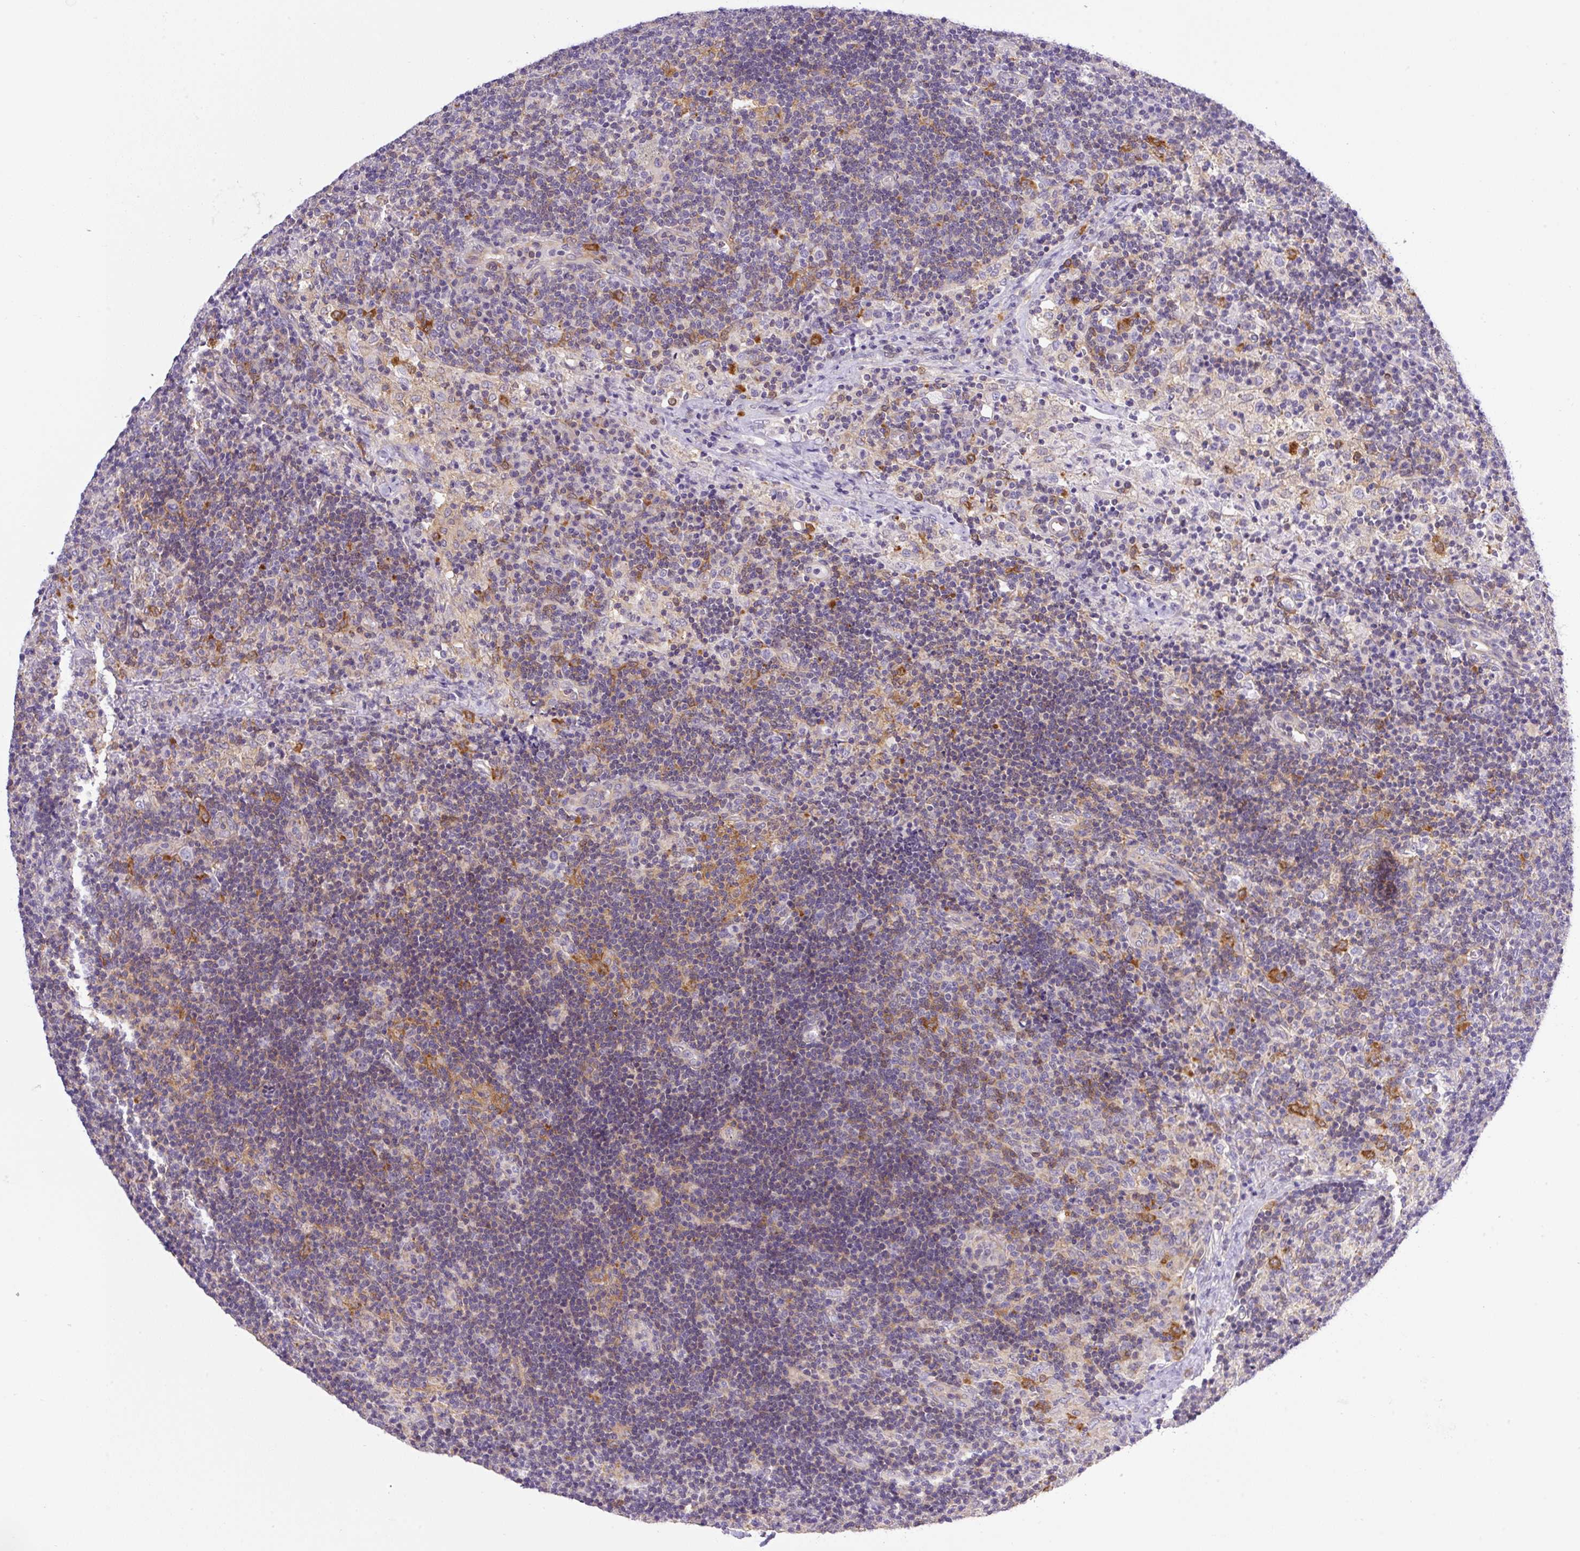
{"staining": {"intensity": "negative", "quantity": "none", "location": "none"}, "tissue": "lymph node", "cell_type": "Germinal center cells", "image_type": "normal", "snomed": [{"axis": "morphology", "description": "Normal tissue, NOS"}, {"axis": "topography", "description": "Lymph node"}], "caption": "Protein analysis of unremarkable lymph node reveals no significant expression in germinal center cells.", "gene": "CAMK2A", "patient": {"sex": "female", "age": 70}}